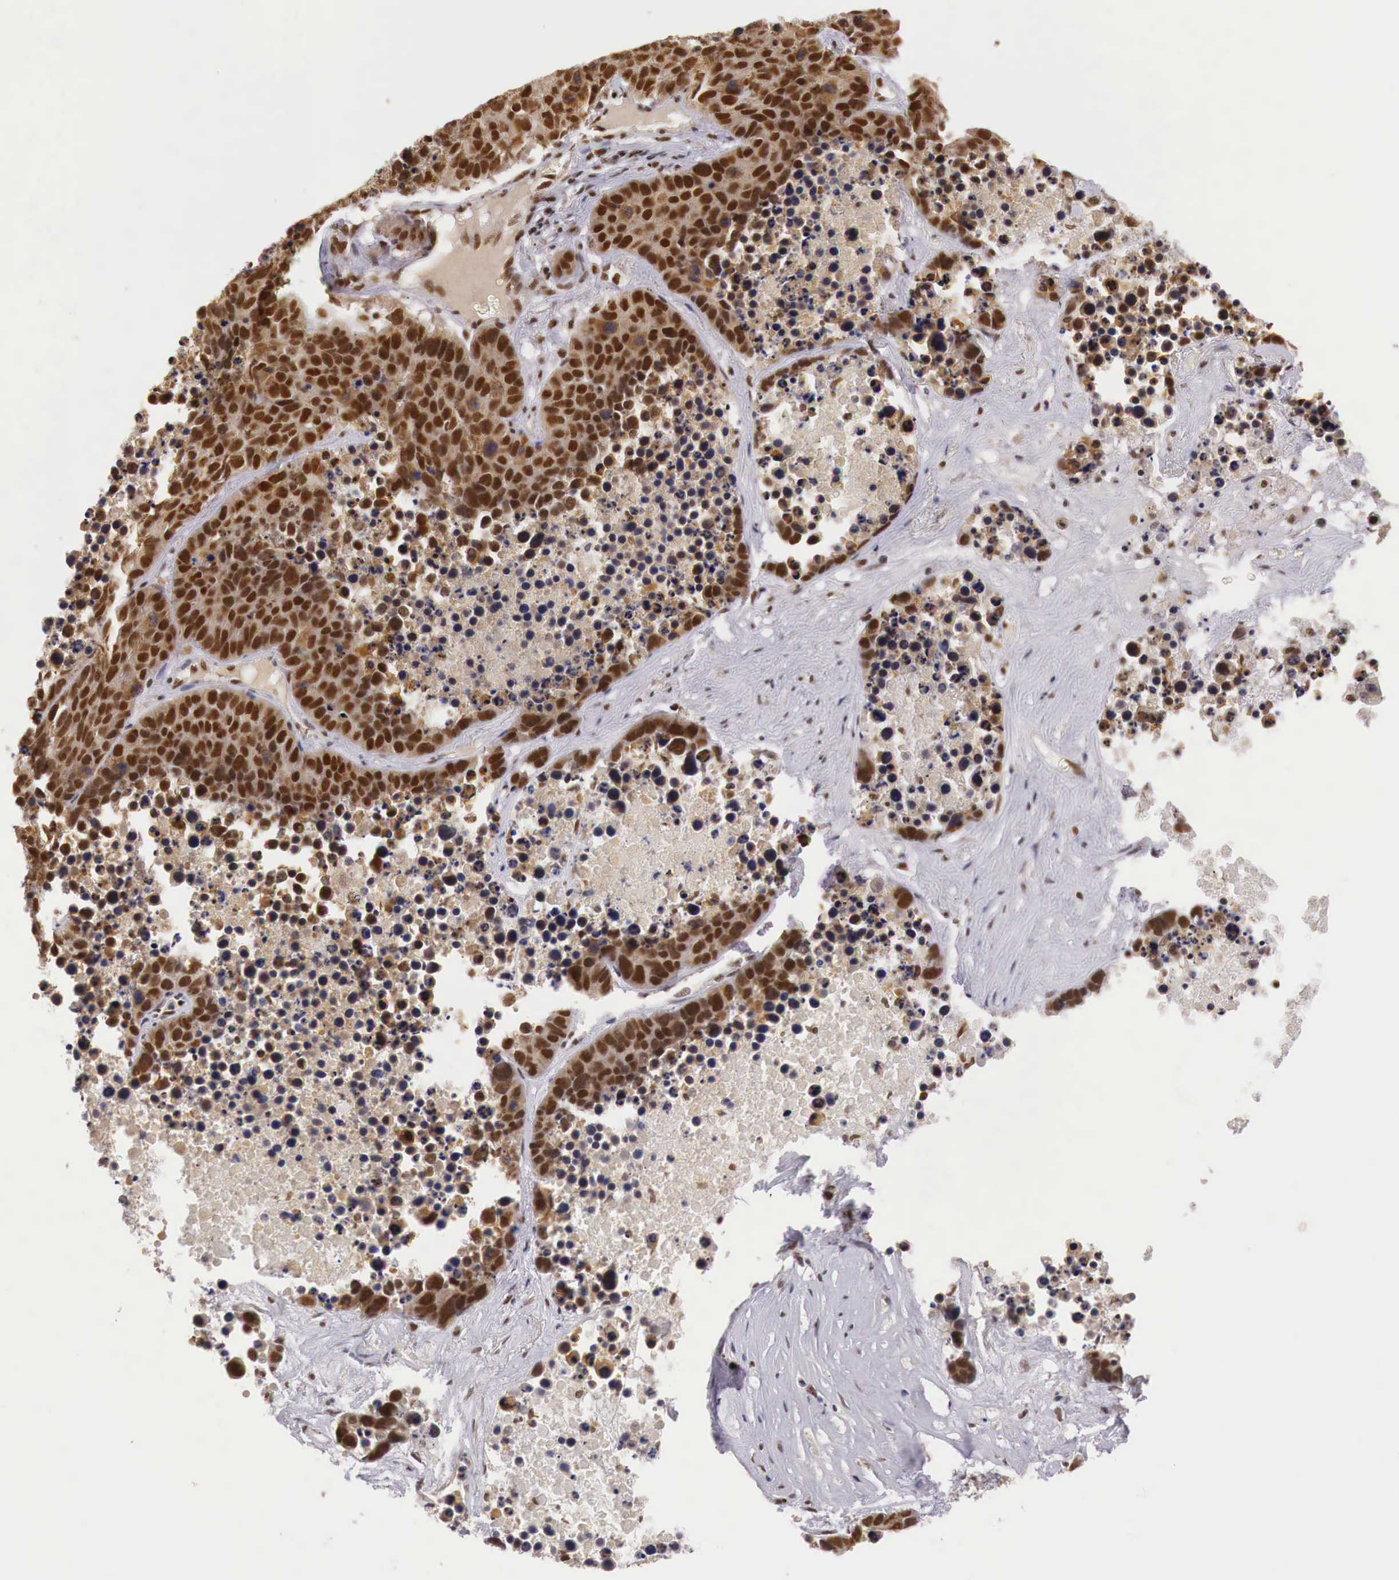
{"staining": {"intensity": "strong", "quantity": ">75%", "location": "cytoplasmic/membranous,nuclear"}, "tissue": "lung cancer", "cell_type": "Tumor cells", "image_type": "cancer", "snomed": [{"axis": "morphology", "description": "Carcinoid, malignant, NOS"}, {"axis": "topography", "description": "Lung"}], "caption": "Lung cancer stained for a protein demonstrates strong cytoplasmic/membranous and nuclear positivity in tumor cells. (Stains: DAB in brown, nuclei in blue, Microscopy: brightfield microscopy at high magnification).", "gene": "GPKOW", "patient": {"sex": "male", "age": 60}}